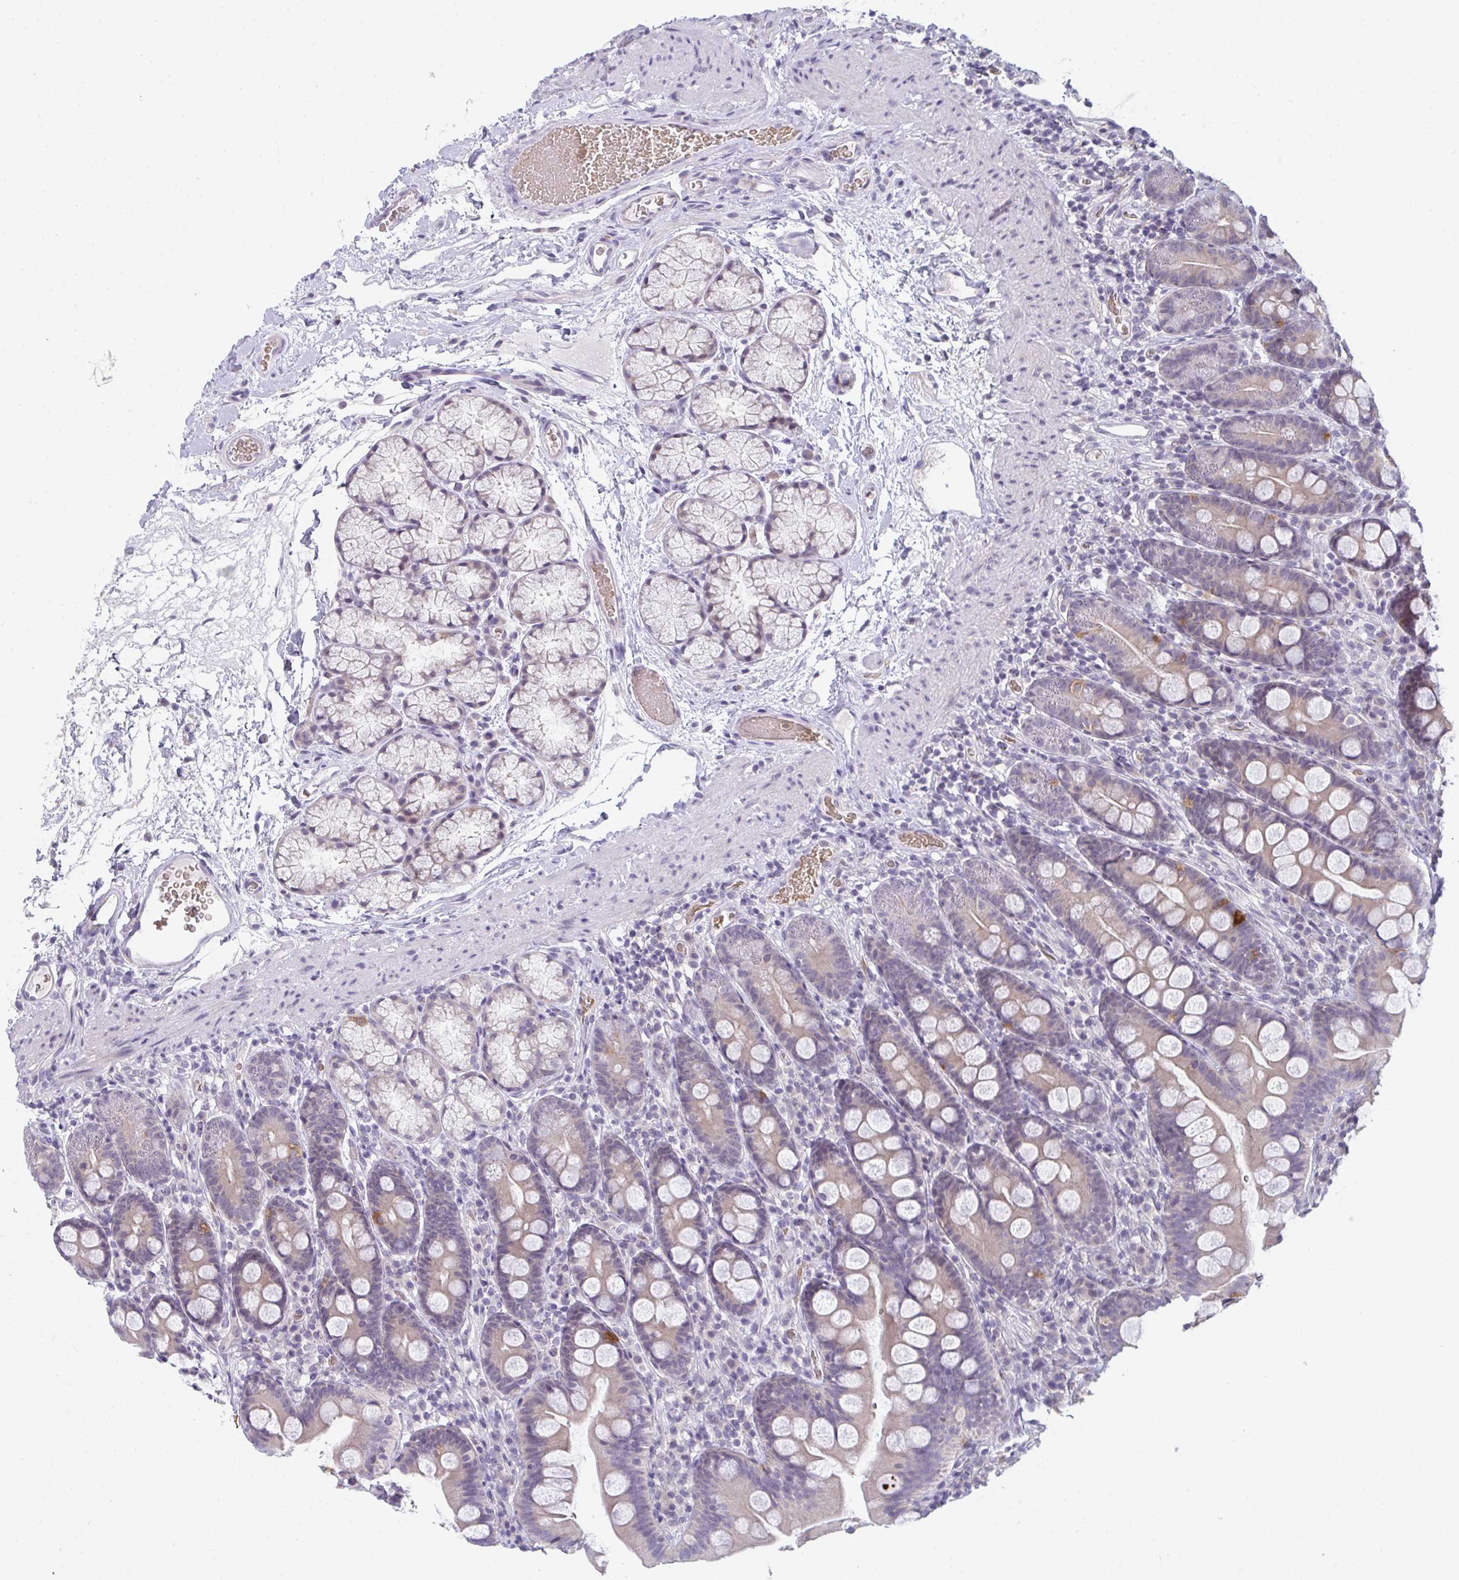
{"staining": {"intensity": "moderate", "quantity": "<25%", "location": "cytoplasmic/membranous"}, "tissue": "duodenum", "cell_type": "Glandular cells", "image_type": "normal", "snomed": [{"axis": "morphology", "description": "Normal tissue, NOS"}, {"axis": "topography", "description": "Duodenum"}], "caption": "Approximately <25% of glandular cells in unremarkable human duodenum display moderate cytoplasmic/membranous protein staining as visualized by brown immunohistochemical staining.", "gene": "RIOK1", "patient": {"sex": "female", "age": 67}}